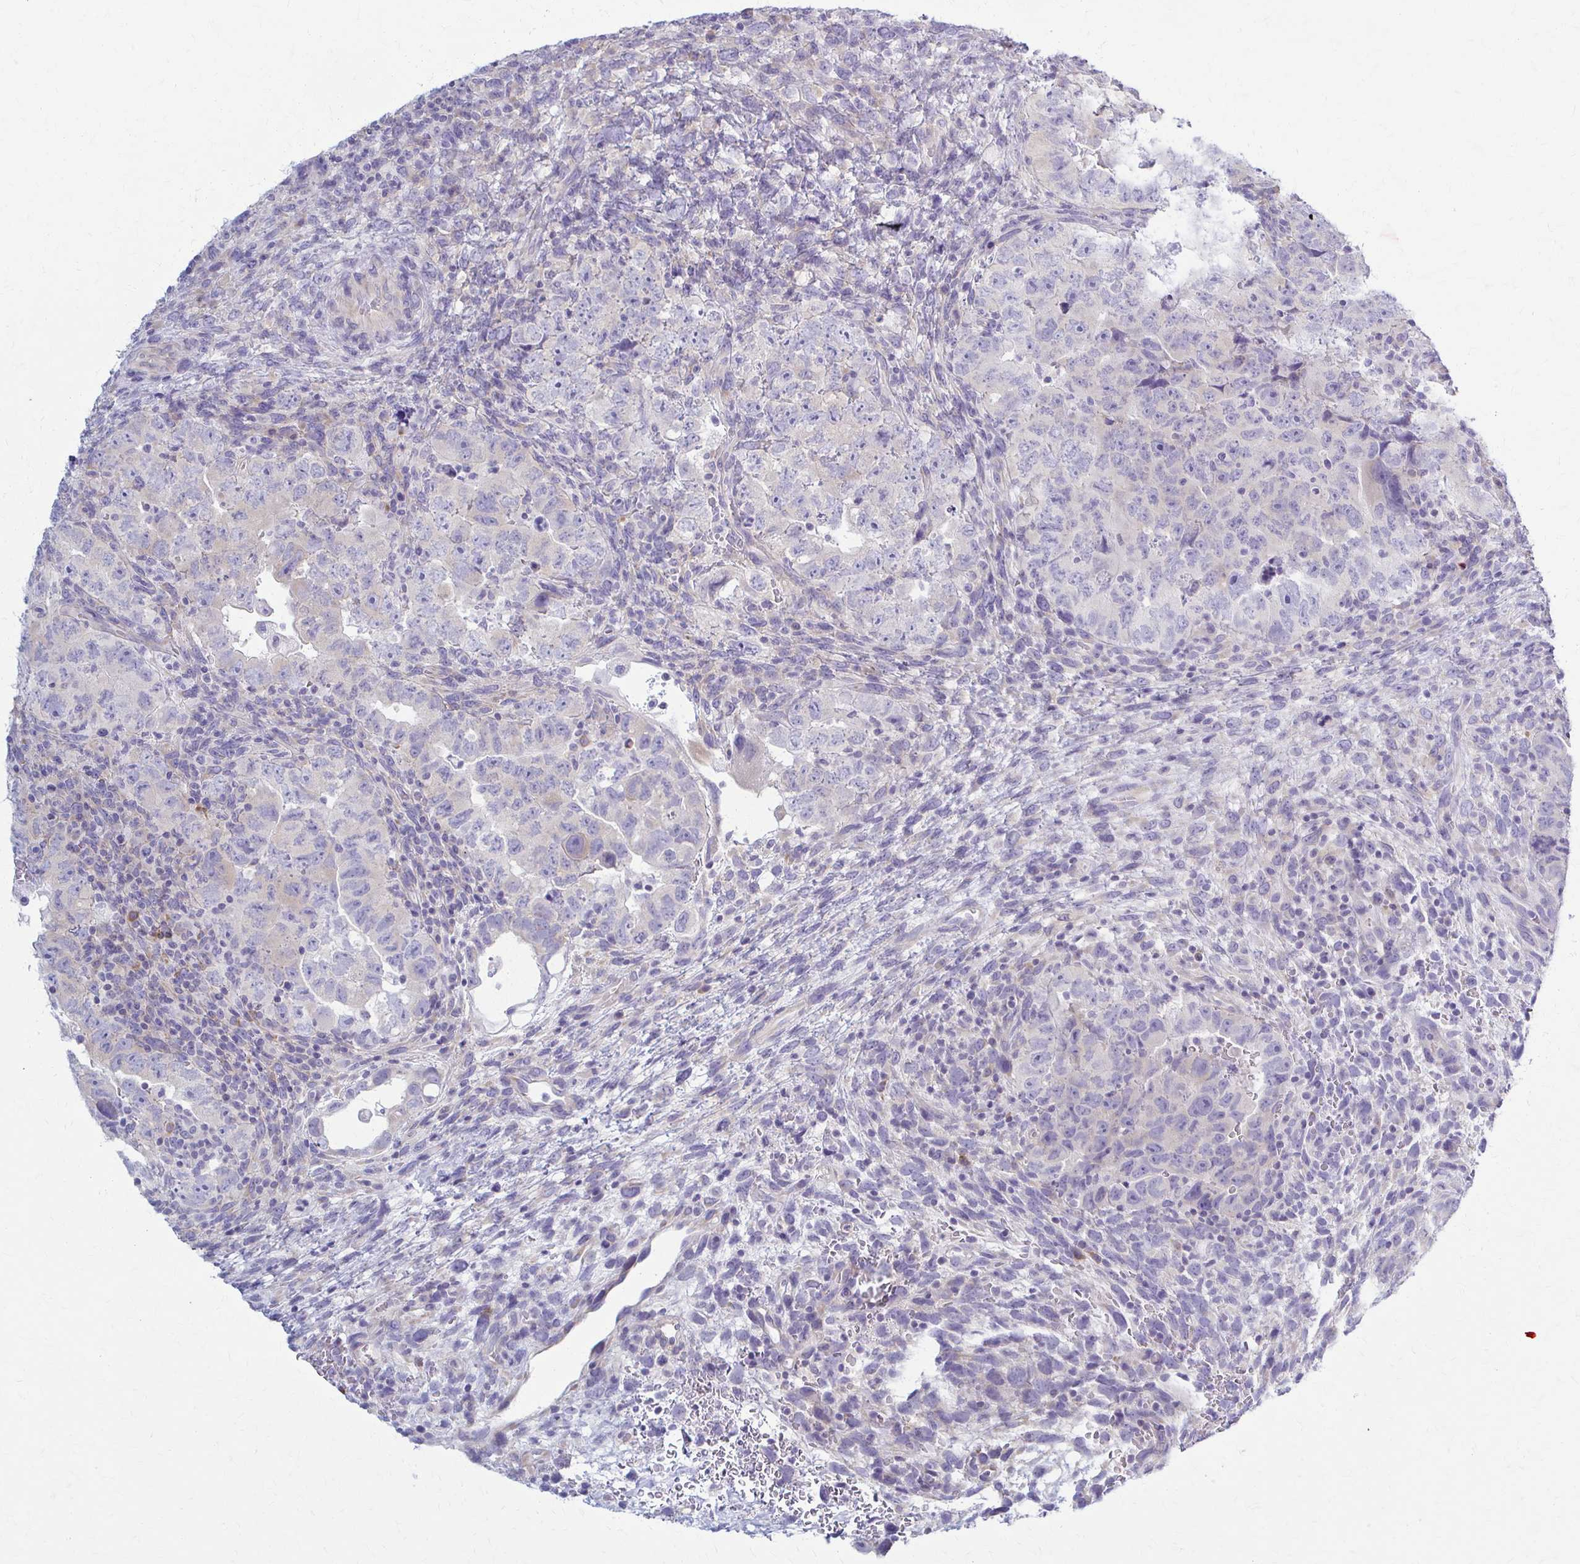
{"staining": {"intensity": "negative", "quantity": "none", "location": "none"}, "tissue": "testis cancer", "cell_type": "Tumor cells", "image_type": "cancer", "snomed": [{"axis": "morphology", "description": "Carcinoma, Embryonal, NOS"}, {"axis": "topography", "description": "Testis"}], "caption": "High magnification brightfield microscopy of testis cancer stained with DAB (brown) and counterstained with hematoxylin (blue): tumor cells show no significant staining.", "gene": "PRKRA", "patient": {"sex": "male", "age": 24}}